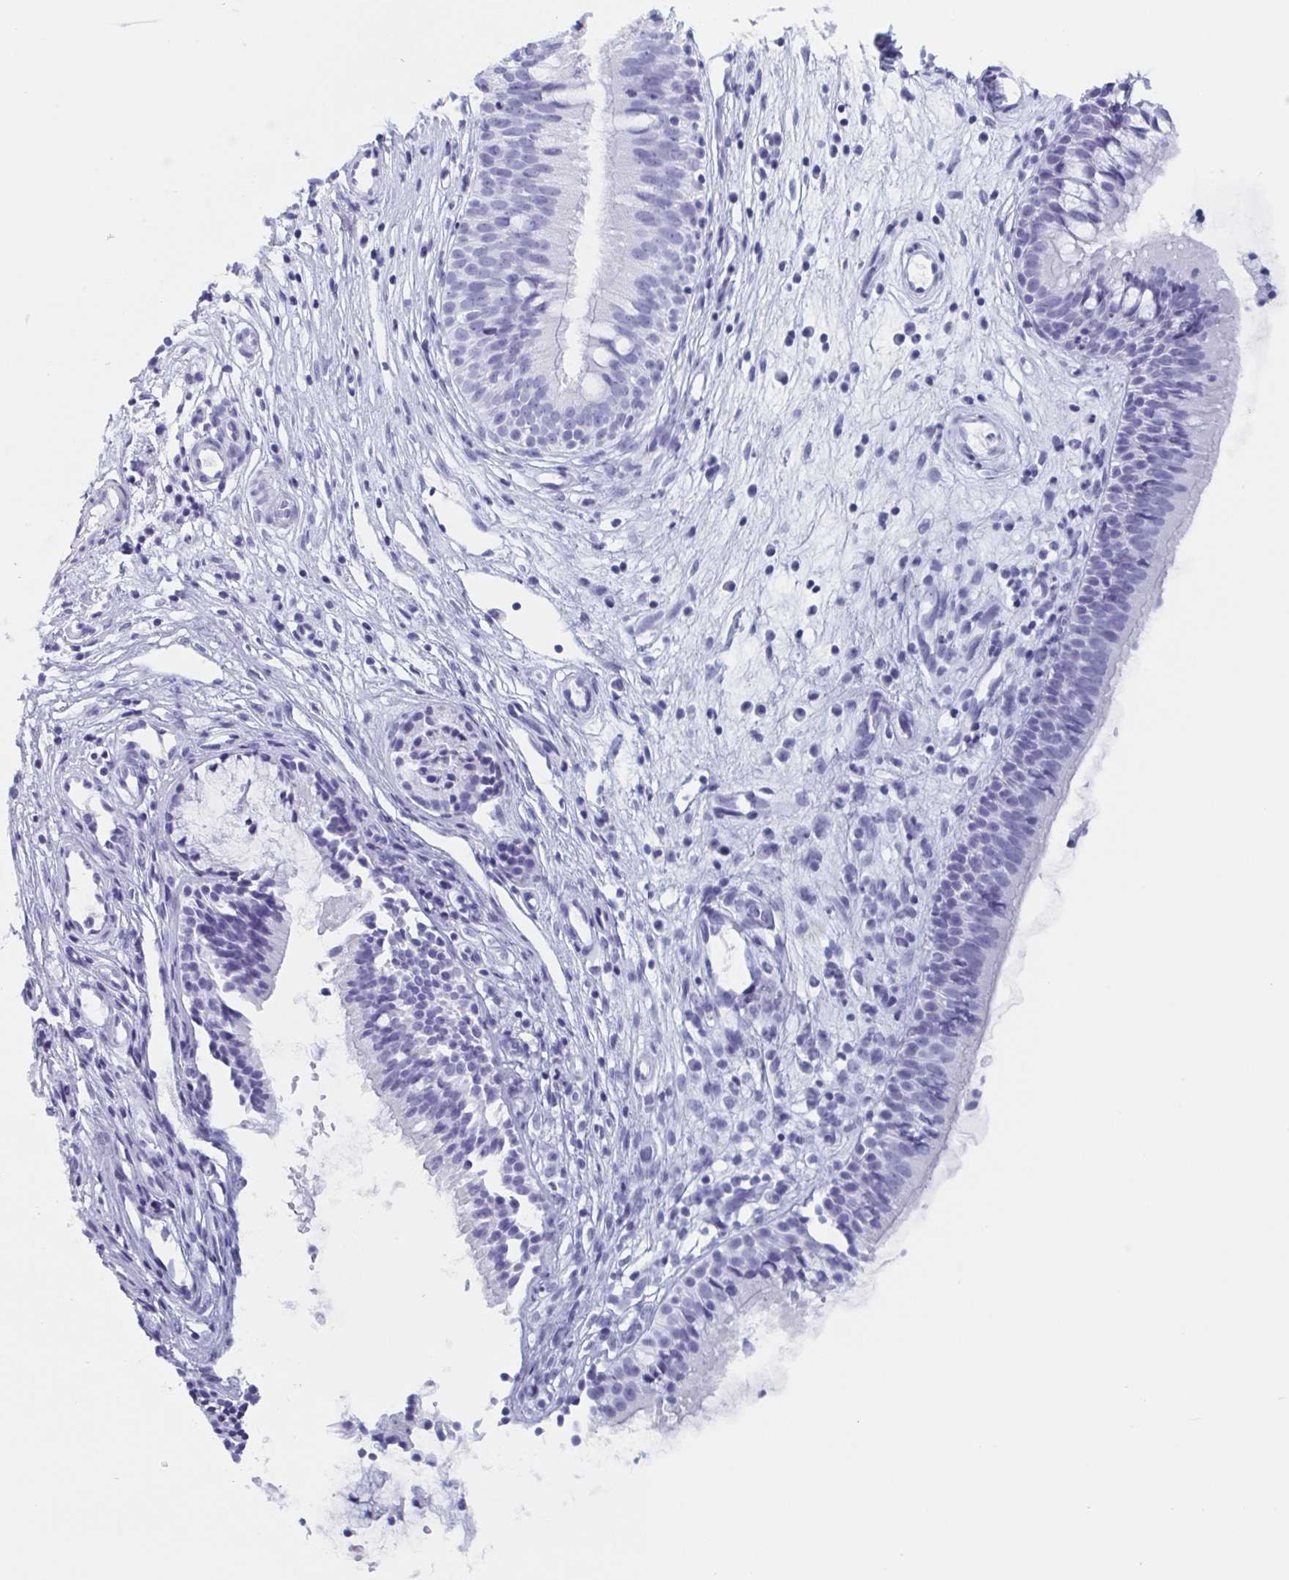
{"staining": {"intensity": "negative", "quantity": "none", "location": "none"}, "tissue": "nasopharynx", "cell_type": "Respiratory epithelial cells", "image_type": "normal", "snomed": [{"axis": "morphology", "description": "Normal tissue, NOS"}, {"axis": "topography", "description": "Nasopharynx"}], "caption": "DAB (3,3'-diaminobenzidine) immunohistochemical staining of normal human nasopharynx displays no significant expression in respiratory epithelial cells.", "gene": "LYRM2", "patient": {"sex": "male", "age": 67}}